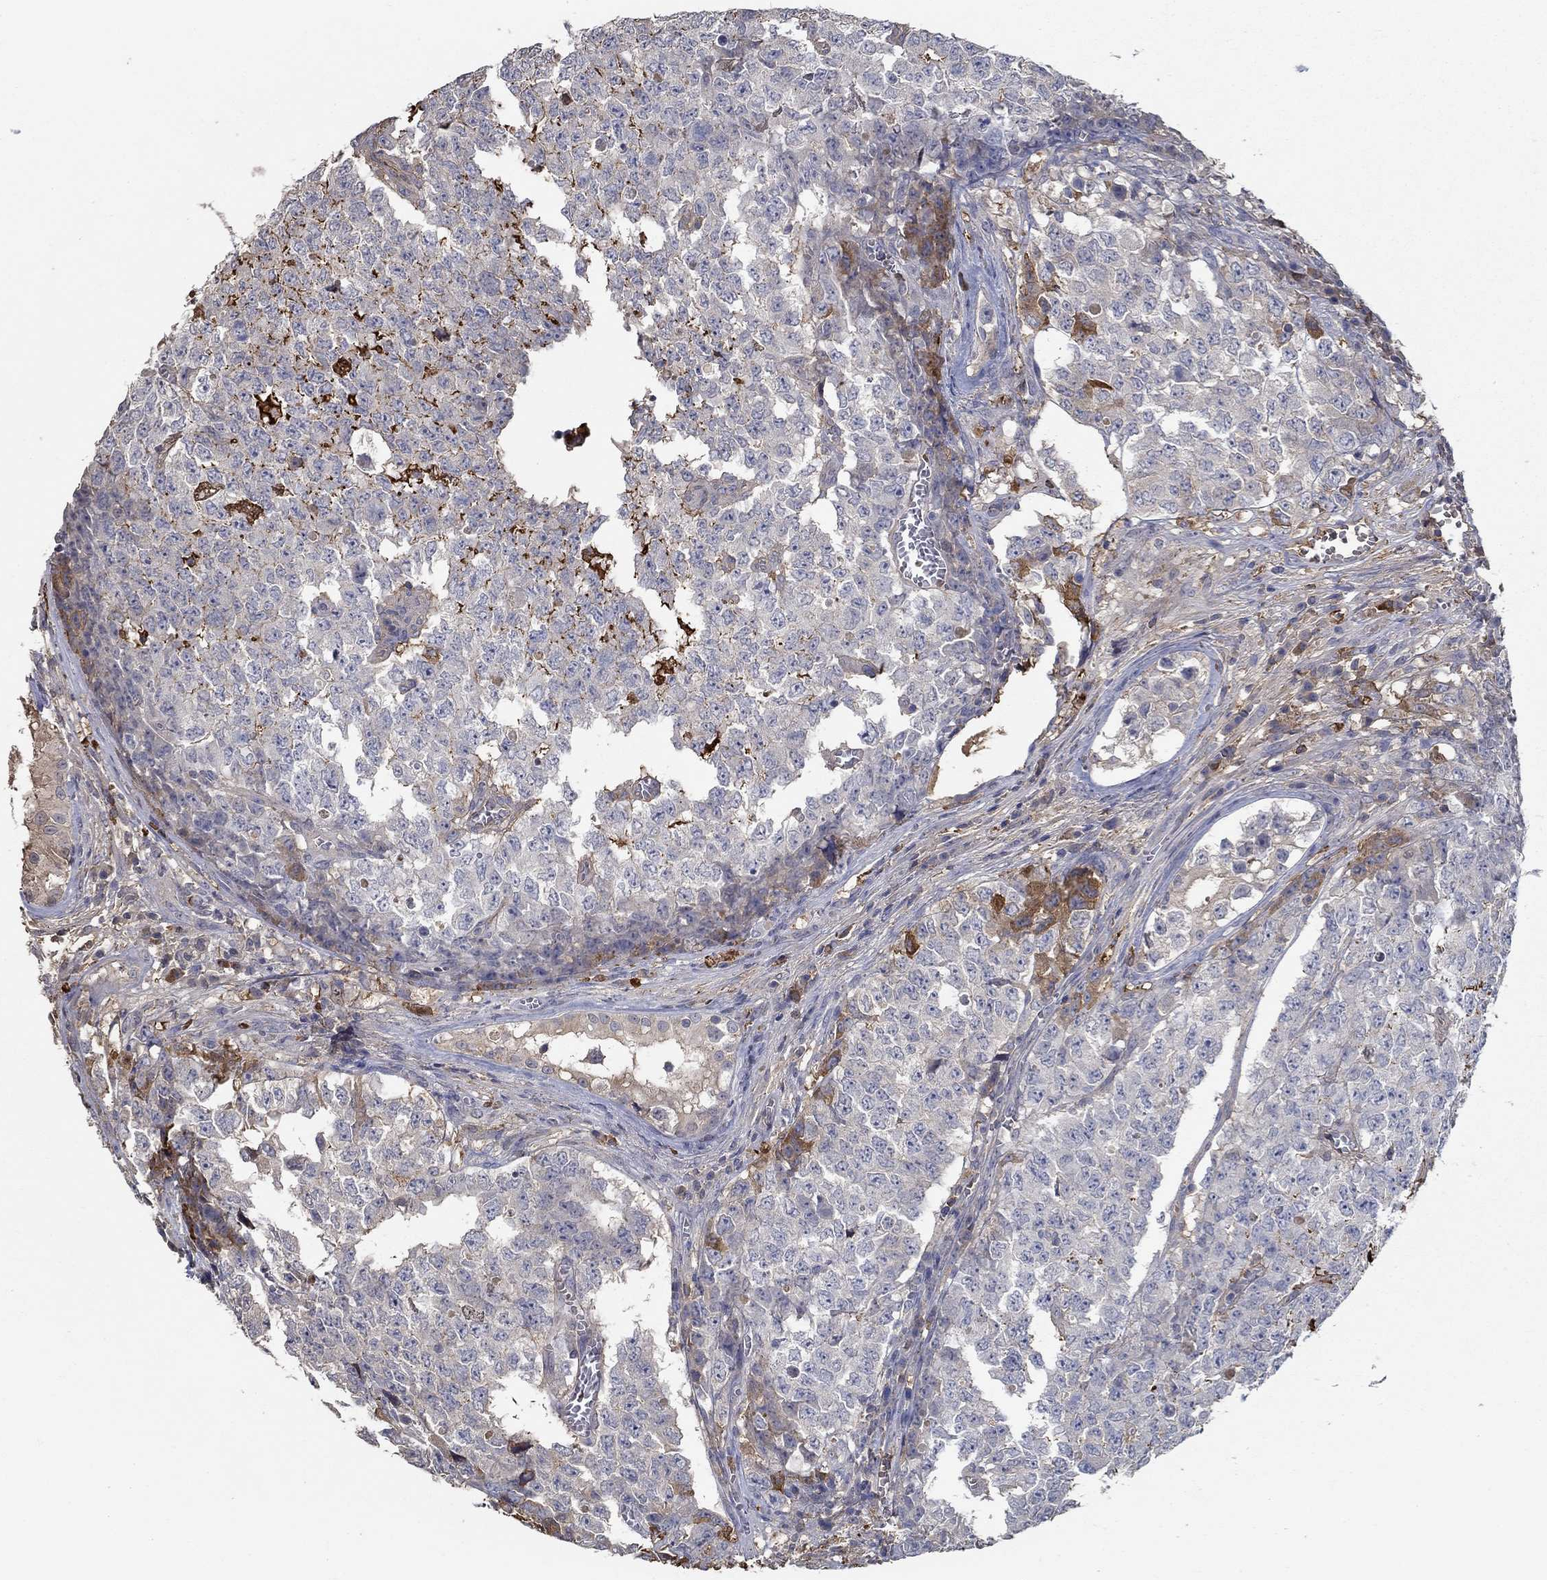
{"staining": {"intensity": "negative", "quantity": "none", "location": "none"}, "tissue": "testis cancer", "cell_type": "Tumor cells", "image_type": "cancer", "snomed": [{"axis": "morphology", "description": "Carcinoma, Embryonal, NOS"}, {"axis": "topography", "description": "Testis"}], "caption": "Testis cancer (embryonal carcinoma) was stained to show a protein in brown. There is no significant expression in tumor cells.", "gene": "IL10", "patient": {"sex": "male", "age": 23}}